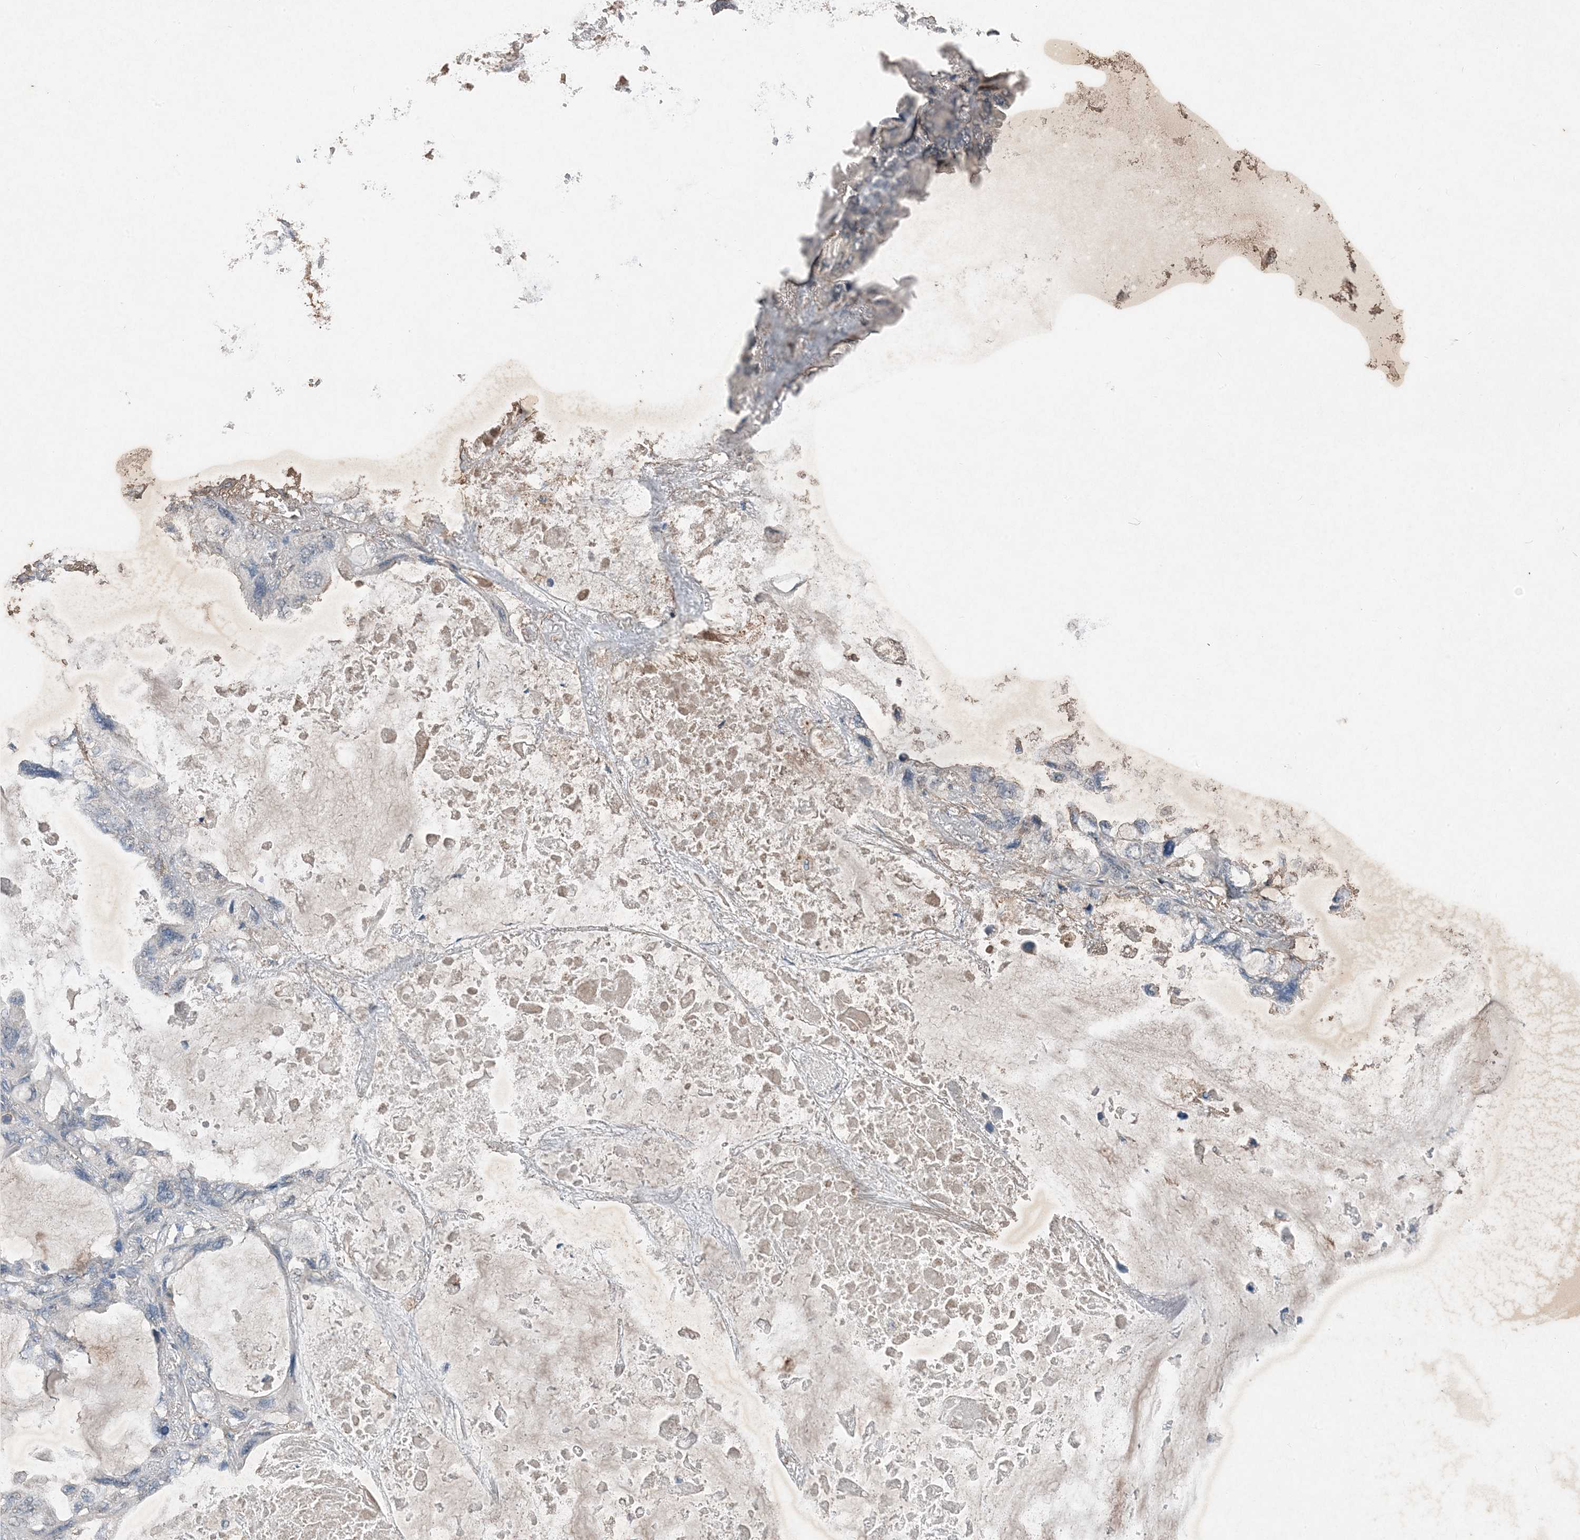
{"staining": {"intensity": "negative", "quantity": "none", "location": "none"}, "tissue": "lung cancer", "cell_type": "Tumor cells", "image_type": "cancer", "snomed": [{"axis": "morphology", "description": "Squamous cell carcinoma, NOS"}, {"axis": "topography", "description": "Lung"}], "caption": "DAB (3,3'-diaminobenzidine) immunohistochemical staining of lung squamous cell carcinoma exhibits no significant staining in tumor cells. (Brightfield microscopy of DAB (3,3'-diaminobenzidine) immunohistochemistry (IHC) at high magnification).", "gene": "FCN3", "patient": {"sex": "female", "age": 73}}